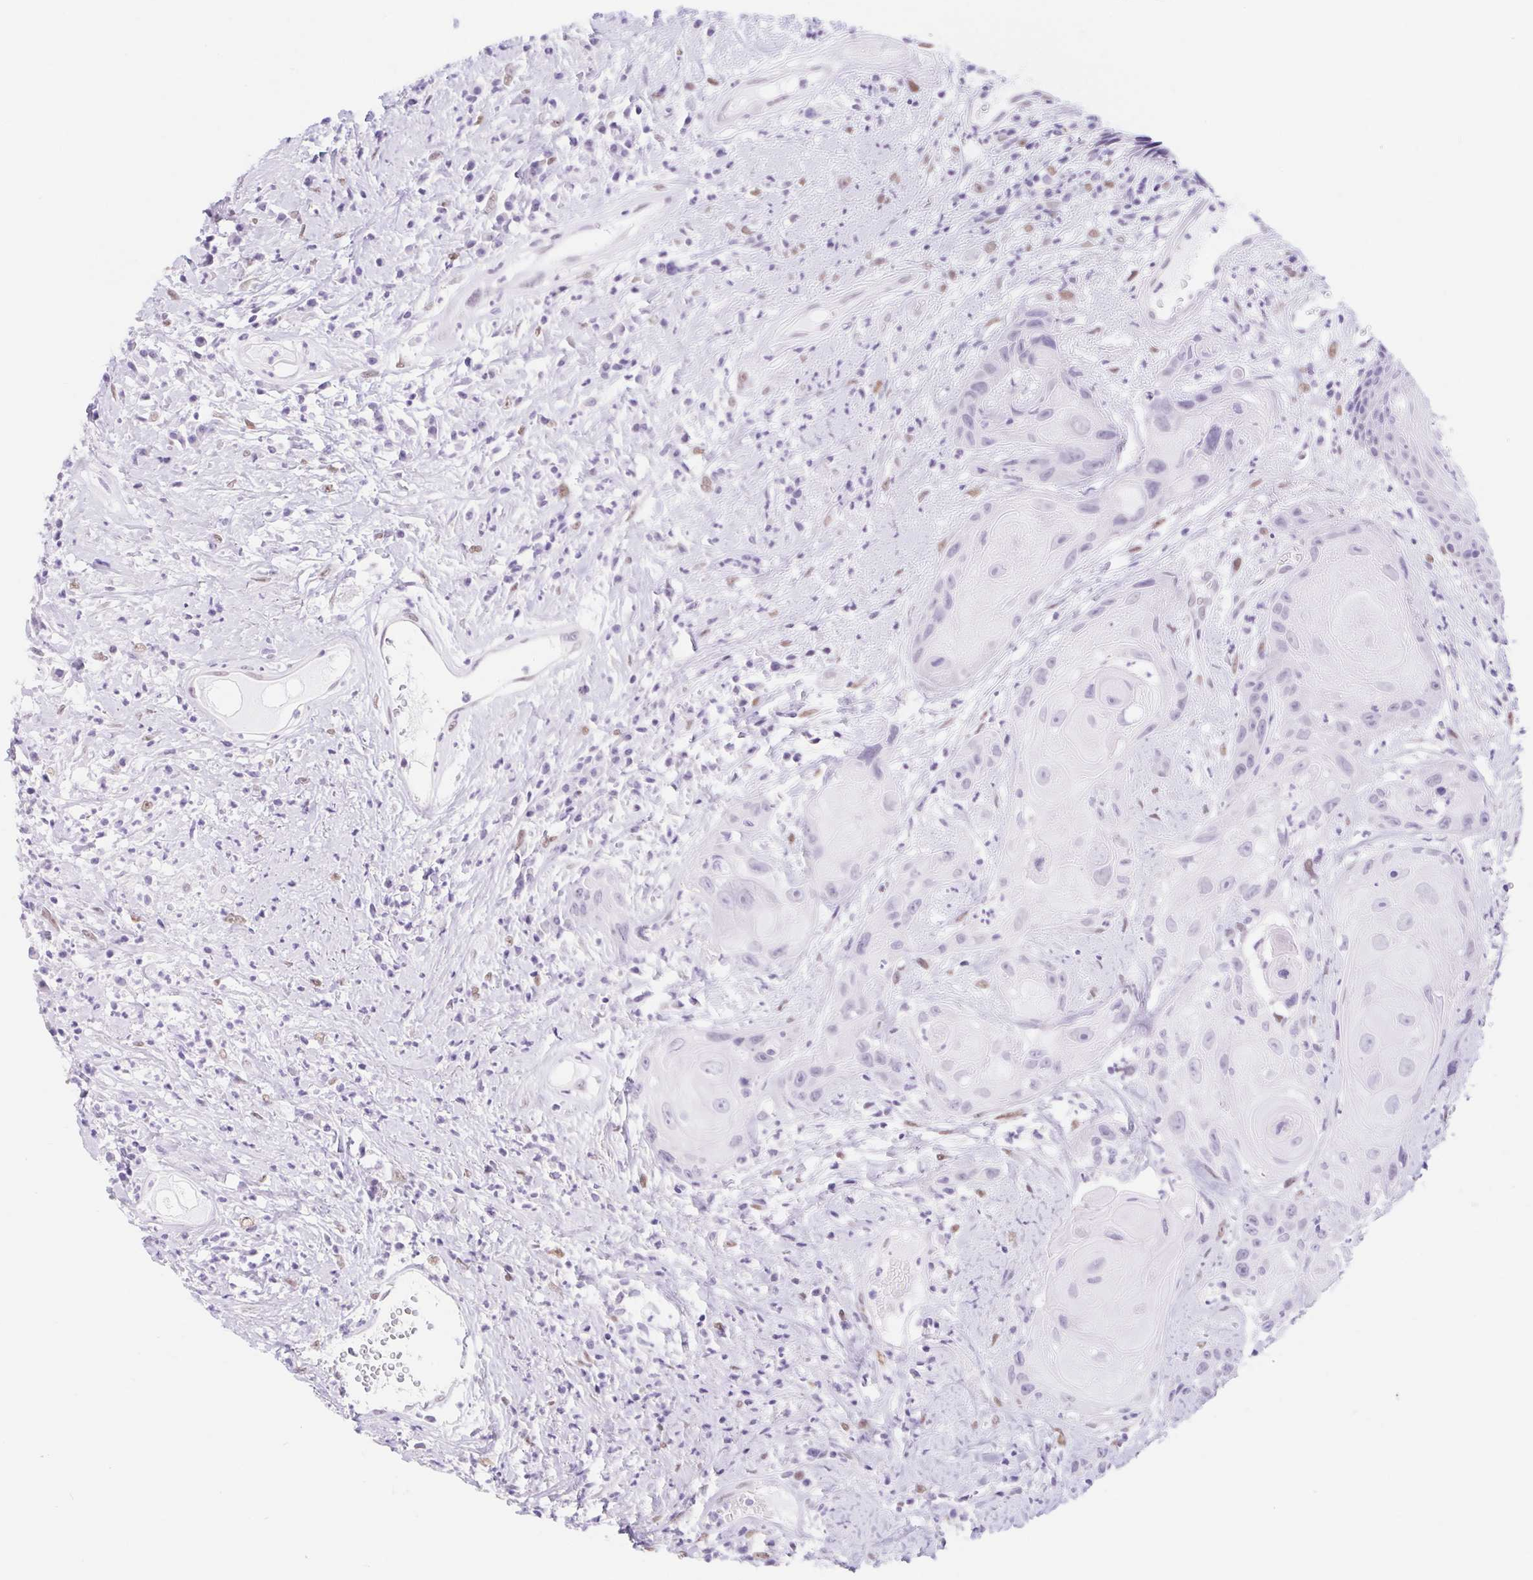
{"staining": {"intensity": "negative", "quantity": "none", "location": "none"}, "tissue": "head and neck cancer", "cell_type": "Tumor cells", "image_type": "cancer", "snomed": [{"axis": "morphology", "description": "Squamous cell carcinoma, NOS"}, {"axis": "topography", "description": "Head-Neck"}], "caption": "Head and neck squamous cell carcinoma stained for a protein using immunohistochemistry reveals no staining tumor cells.", "gene": "CAND1", "patient": {"sex": "male", "age": 57}}